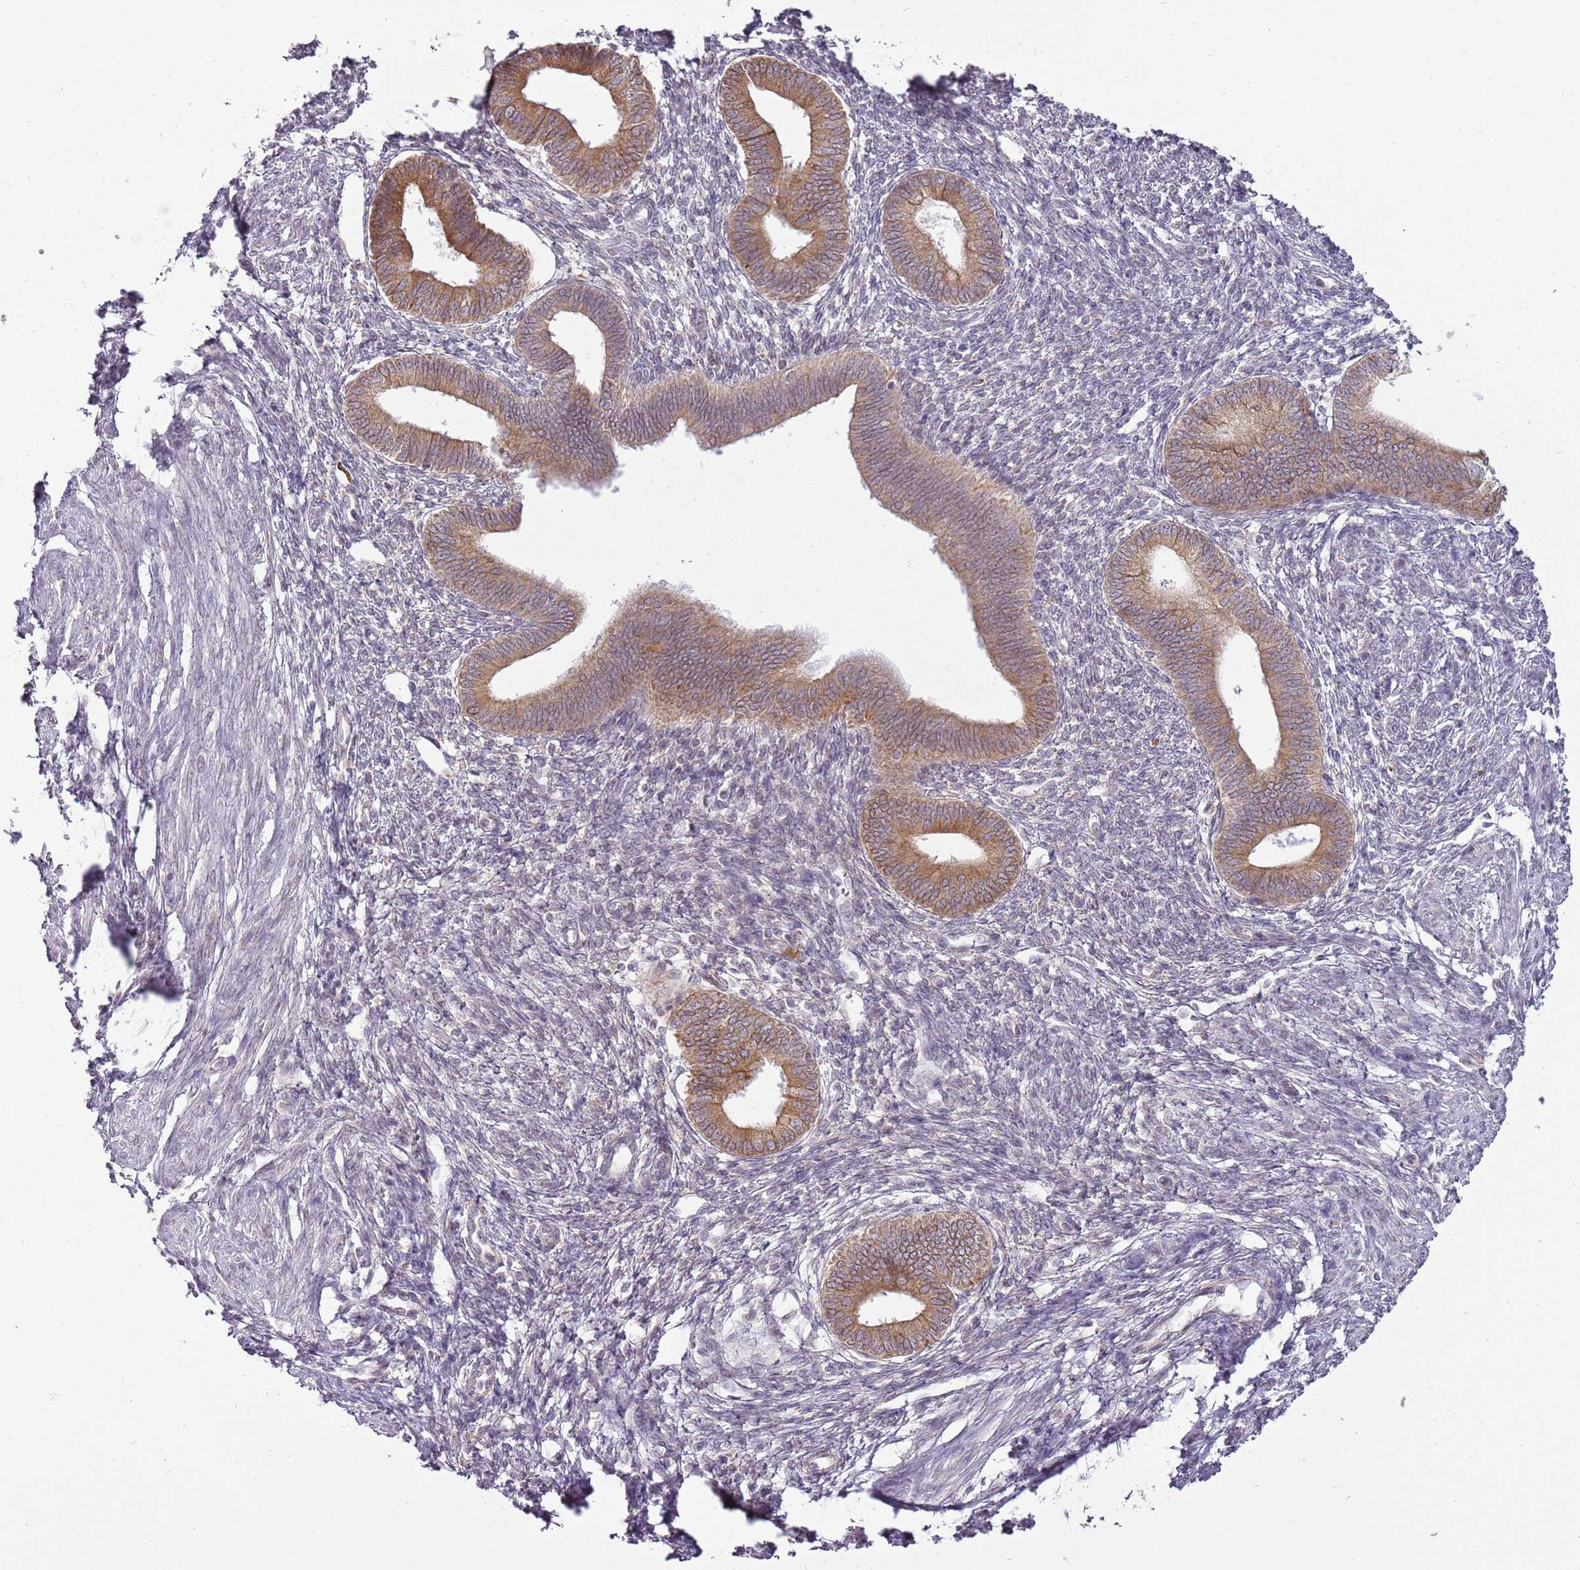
{"staining": {"intensity": "weak", "quantity": "<25%", "location": "cytoplasmic/membranous"}, "tissue": "endometrium", "cell_type": "Cells in endometrial stroma", "image_type": "normal", "snomed": [{"axis": "morphology", "description": "Normal tissue, NOS"}, {"axis": "topography", "description": "Endometrium"}], "caption": "Cells in endometrial stroma are negative for brown protein staining in unremarkable endometrium. The staining is performed using DAB brown chromogen with nuclei counter-stained in using hematoxylin.", "gene": "TMED10", "patient": {"sex": "female", "age": 46}}